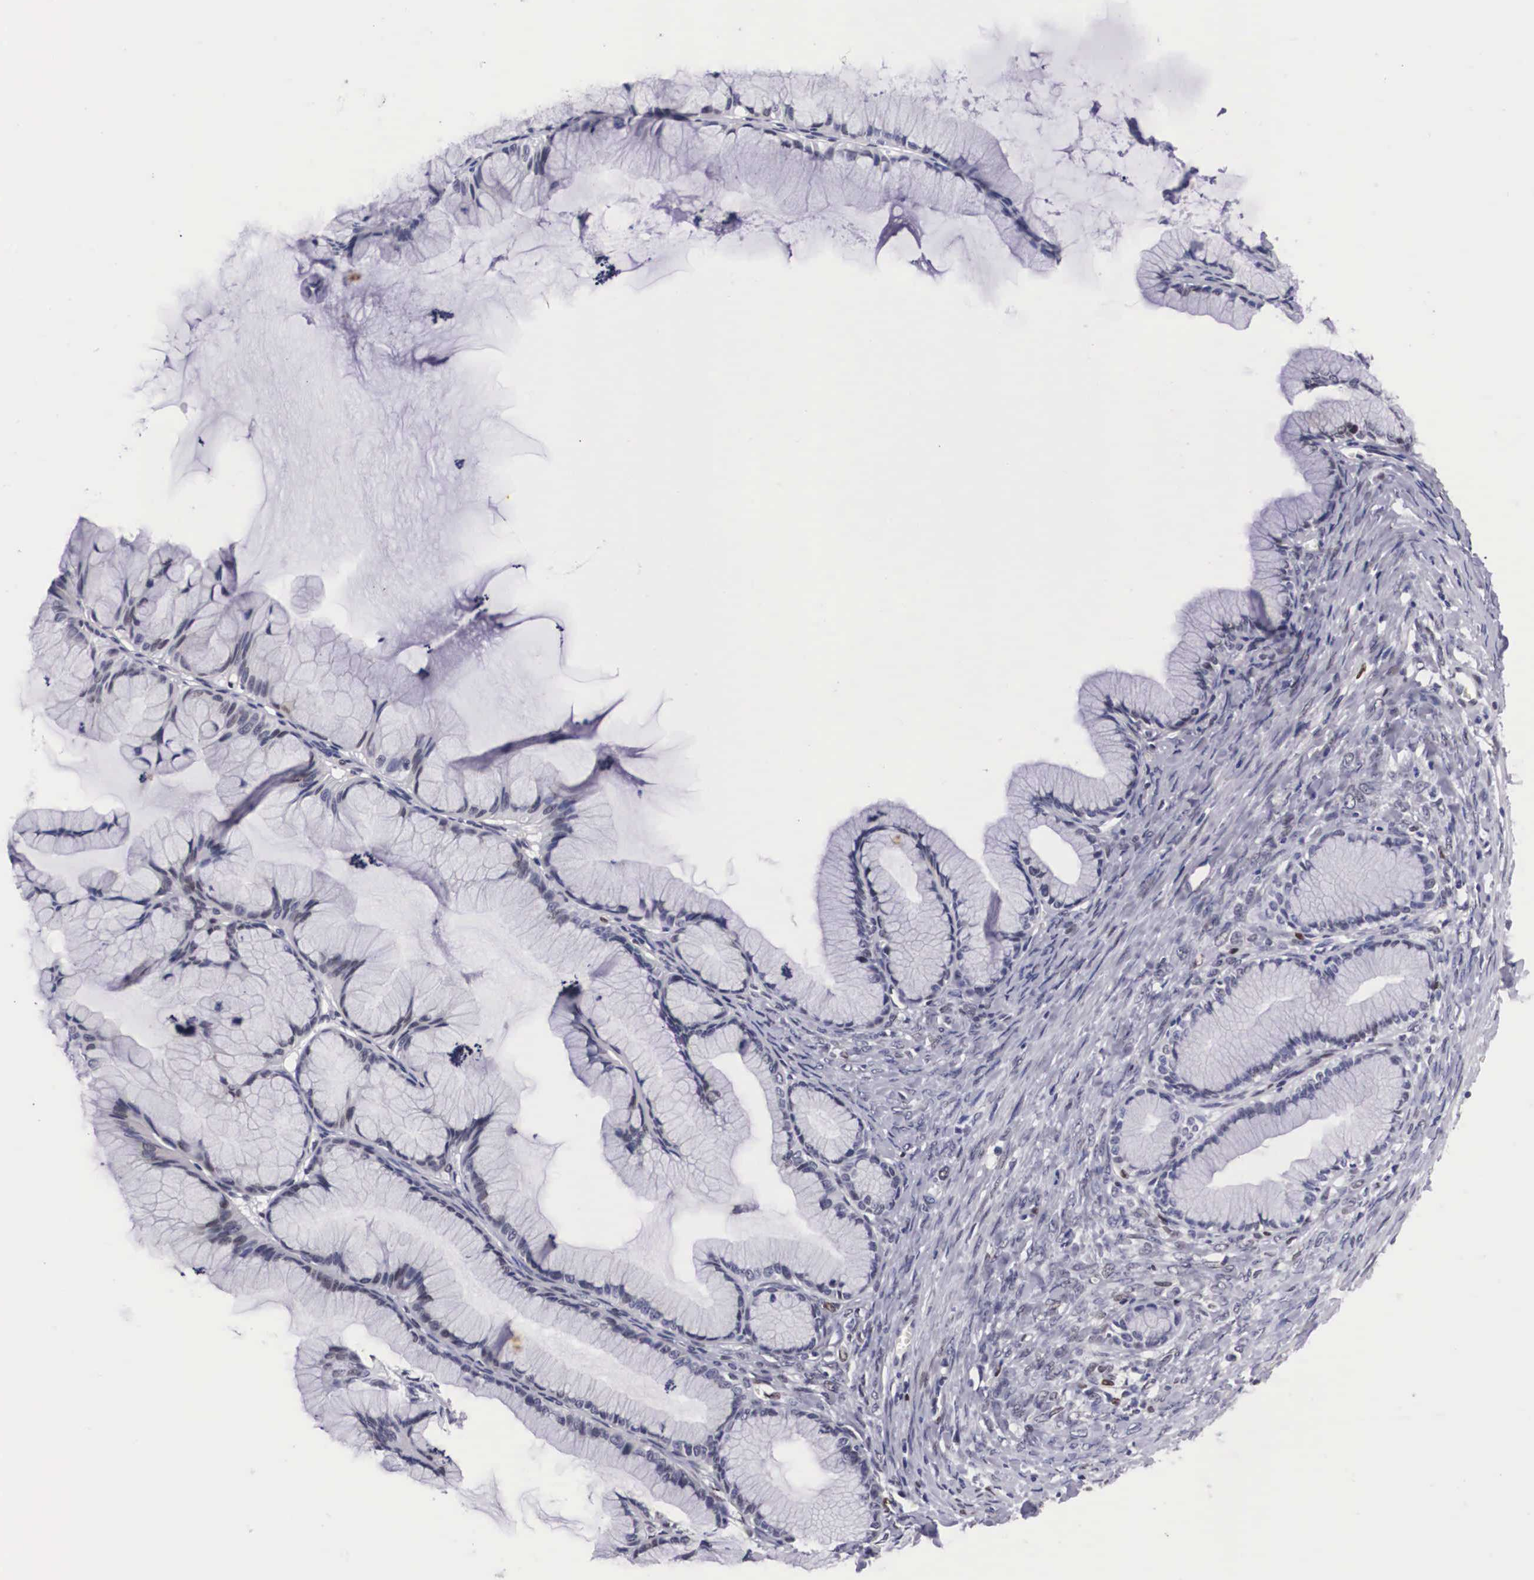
{"staining": {"intensity": "moderate", "quantity": "<25%", "location": "nuclear"}, "tissue": "ovarian cancer", "cell_type": "Tumor cells", "image_type": "cancer", "snomed": [{"axis": "morphology", "description": "Cystadenocarcinoma, mucinous, NOS"}, {"axis": "topography", "description": "Ovary"}], "caption": "A photomicrograph of human ovarian cancer (mucinous cystadenocarcinoma) stained for a protein exhibits moderate nuclear brown staining in tumor cells.", "gene": "KHDRBS3", "patient": {"sex": "female", "age": 41}}